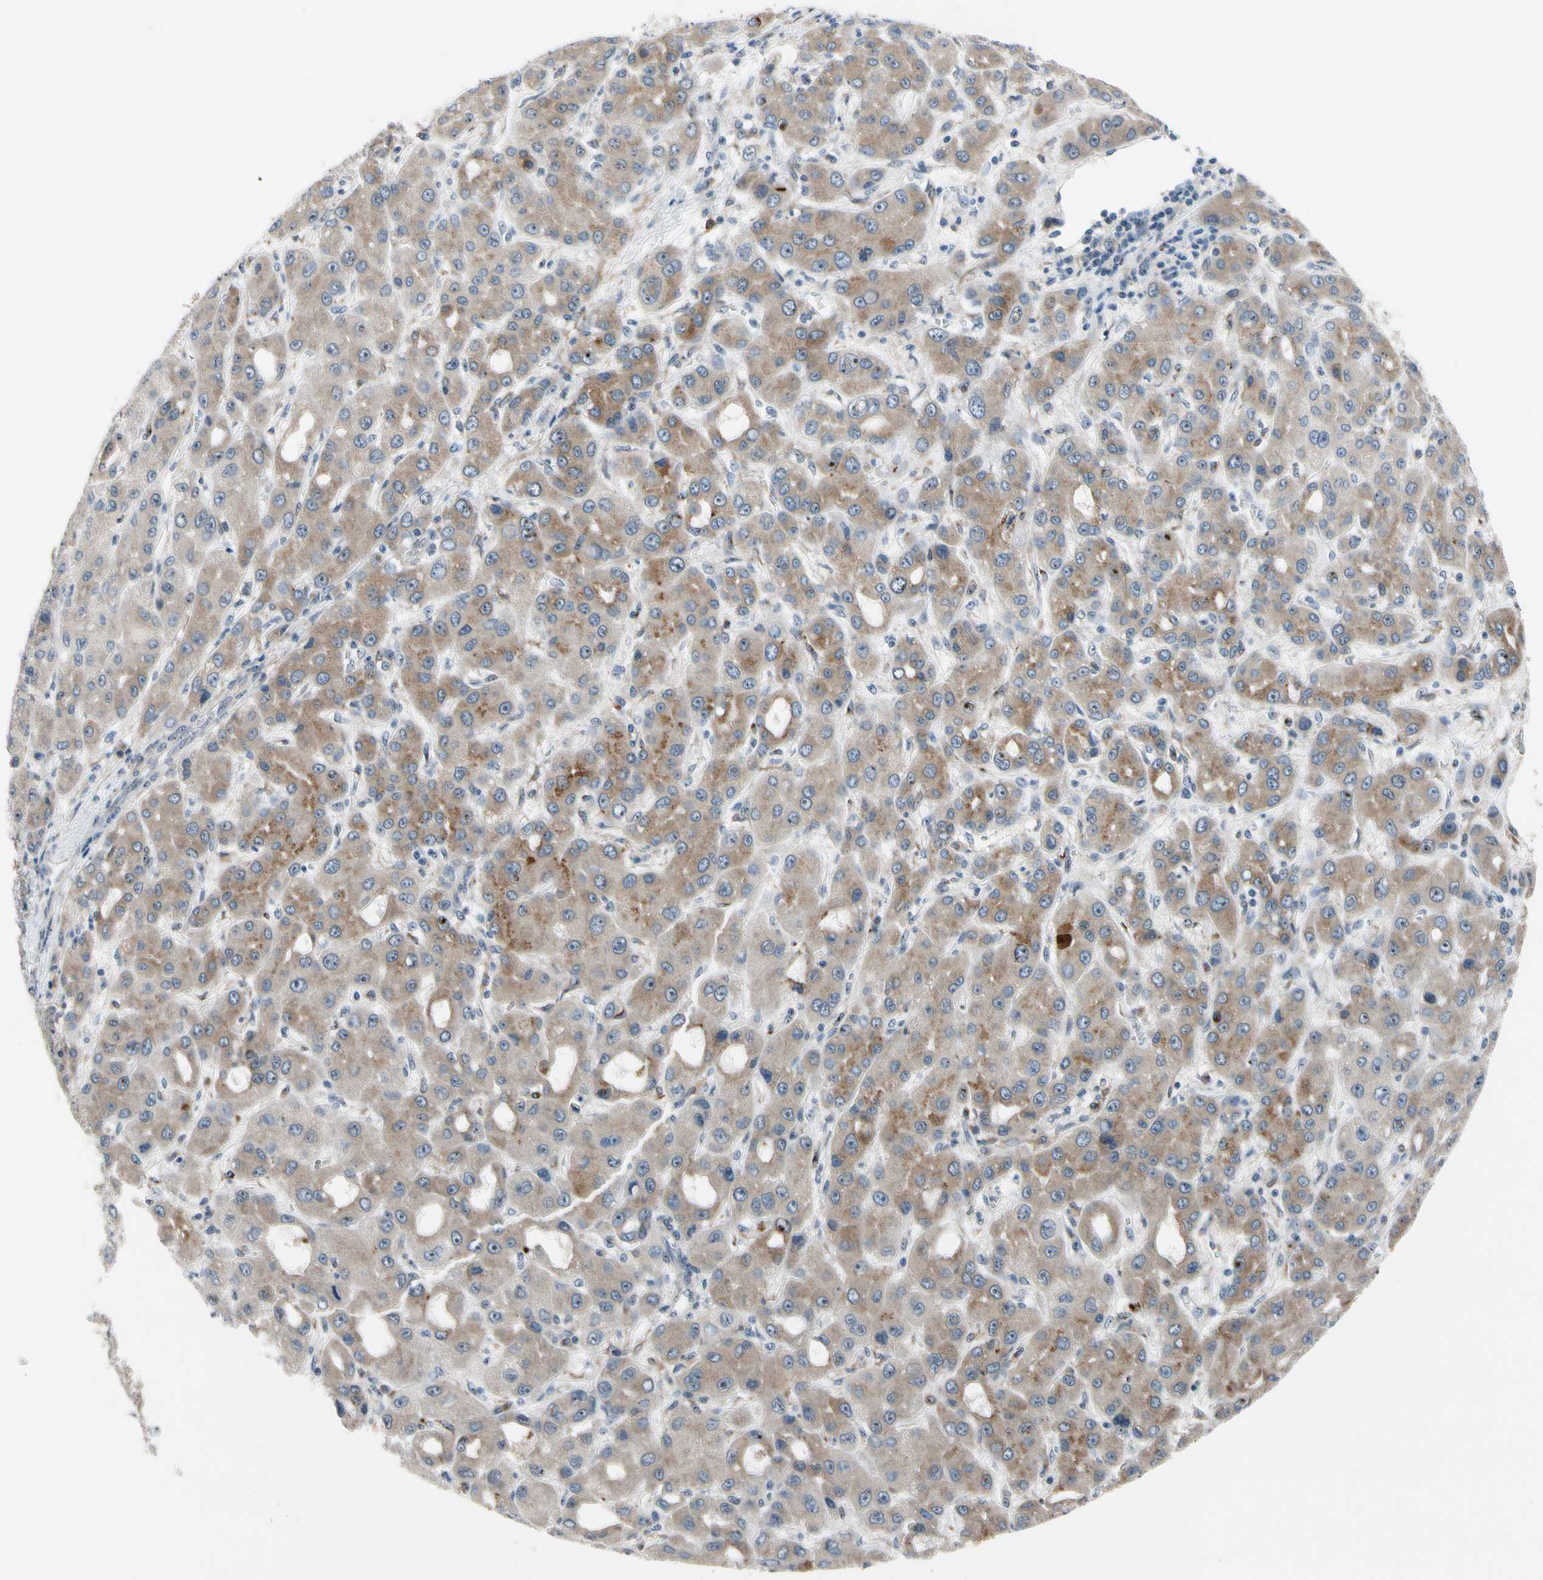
{"staining": {"intensity": "moderate", "quantity": ">75%", "location": "cytoplasmic/membranous"}, "tissue": "liver cancer", "cell_type": "Tumor cells", "image_type": "cancer", "snomed": [{"axis": "morphology", "description": "Carcinoma, Hepatocellular, NOS"}, {"axis": "topography", "description": "Liver"}], "caption": "About >75% of tumor cells in human liver cancer (hepatocellular carcinoma) exhibit moderate cytoplasmic/membranous protein positivity as visualized by brown immunohistochemical staining.", "gene": "TMED7", "patient": {"sex": "male", "age": 55}}